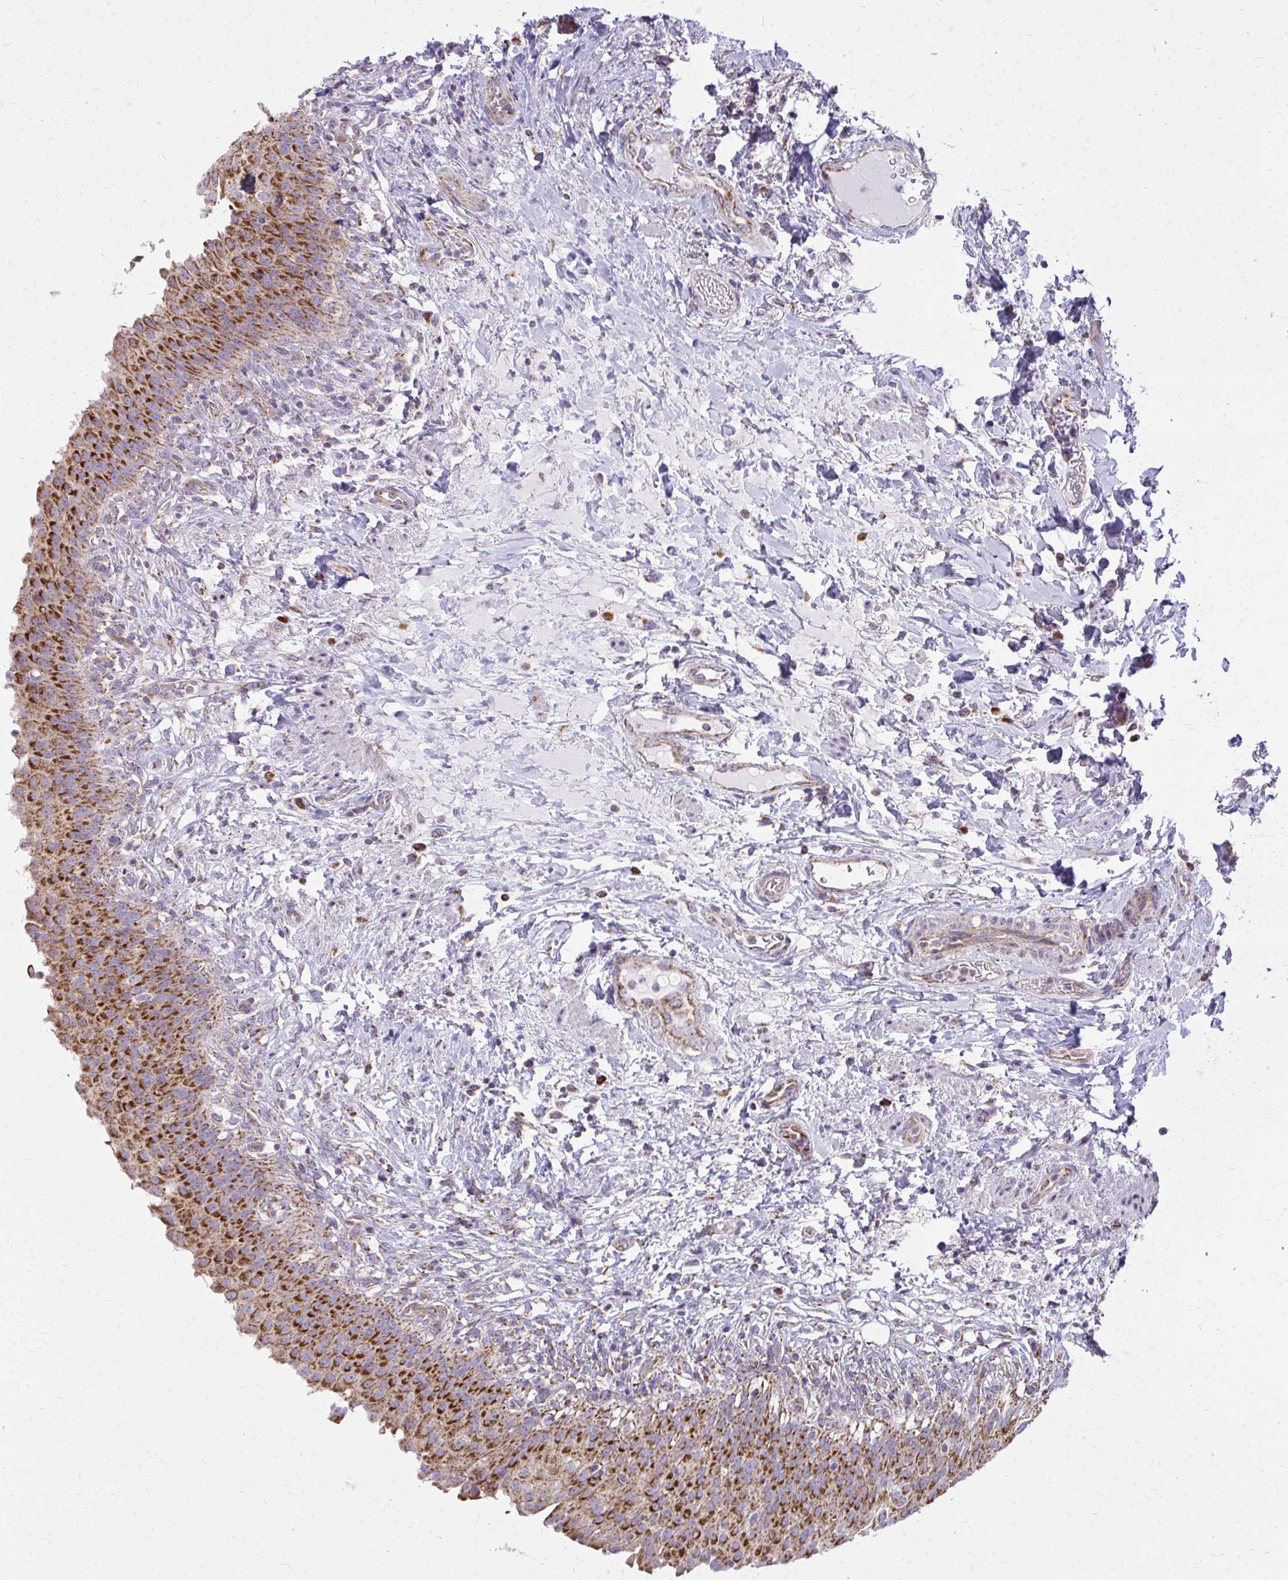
{"staining": {"intensity": "strong", "quantity": ">75%", "location": "cytoplasmic/membranous"}, "tissue": "urinary bladder", "cell_type": "Urothelial cells", "image_type": "normal", "snomed": [{"axis": "morphology", "description": "Normal tissue, NOS"}, {"axis": "topography", "description": "Urinary bladder"}, {"axis": "topography", "description": "Peripheral nerve tissue"}], "caption": "Immunohistochemistry (IHC) staining of unremarkable urinary bladder, which demonstrates high levels of strong cytoplasmic/membranous expression in about >75% of urothelial cells indicating strong cytoplasmic/membranous protein positivity. The staining was performed using DAB (3,3'-diaminobenzidine) (brown) for protein detection and nuclei were counterstained in hematoxylin (blue).", "gene": "IFIT1", "patient": {"sex": "female", "age": 60}}